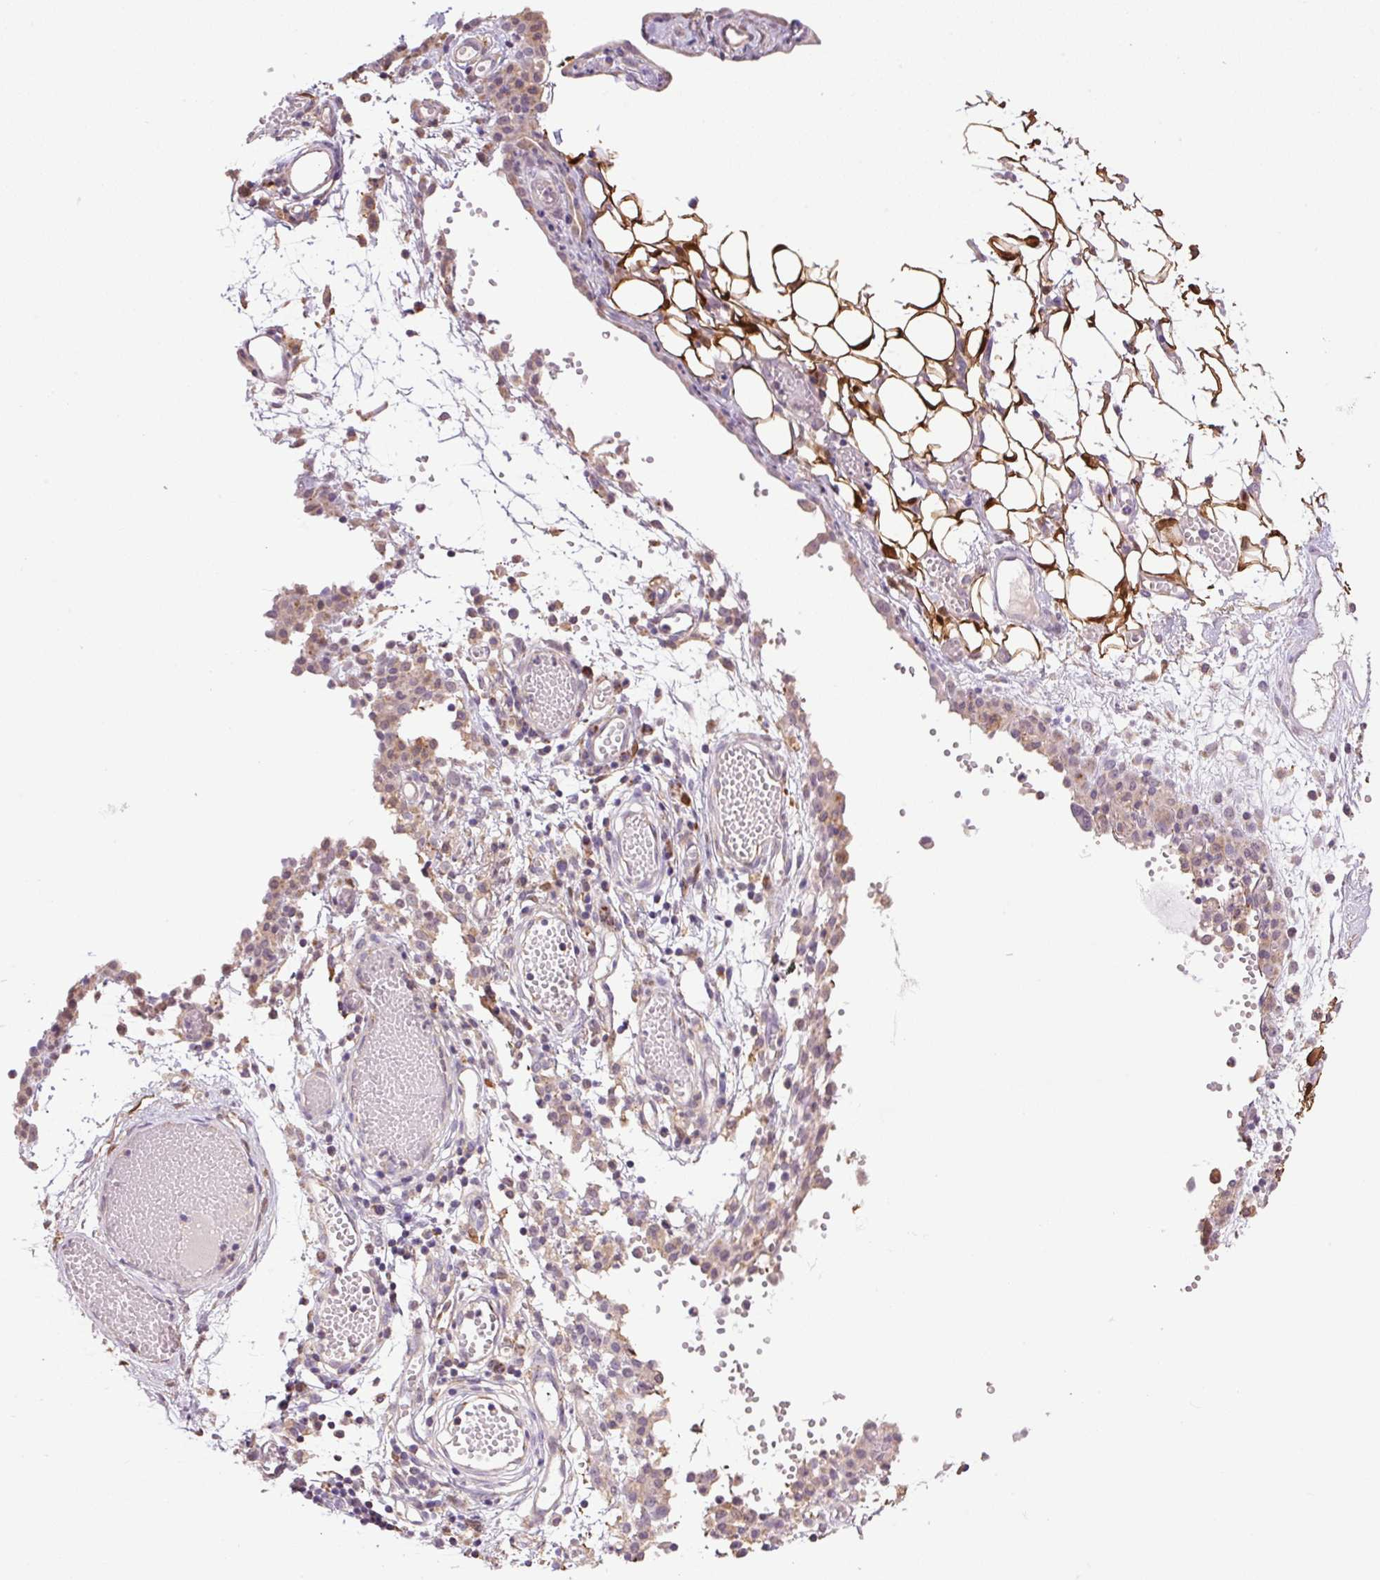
{"staining": {"intensity": "moderate", "quantity": ">75%", "location": "cytoplasmic/membranous"}, "tissue": "ovarian cancer", "cell_type": "Tumor cells", "image_type": "cancer", "snomed": [{"axis": "morphology", "description": "Carcinoma, endometroid"}, {"axis": "topography", "description": "Ovary"}], "caption": "There is medium levels of moderate cytoplasmic/membranous positivity in tumor cells of ovarian cancer (endometroid carcinoma), as demonstrated by immunohistochemical staining (brown color).", "gene": "SGF29", "patient": {"sex": "female", "age": 42}}